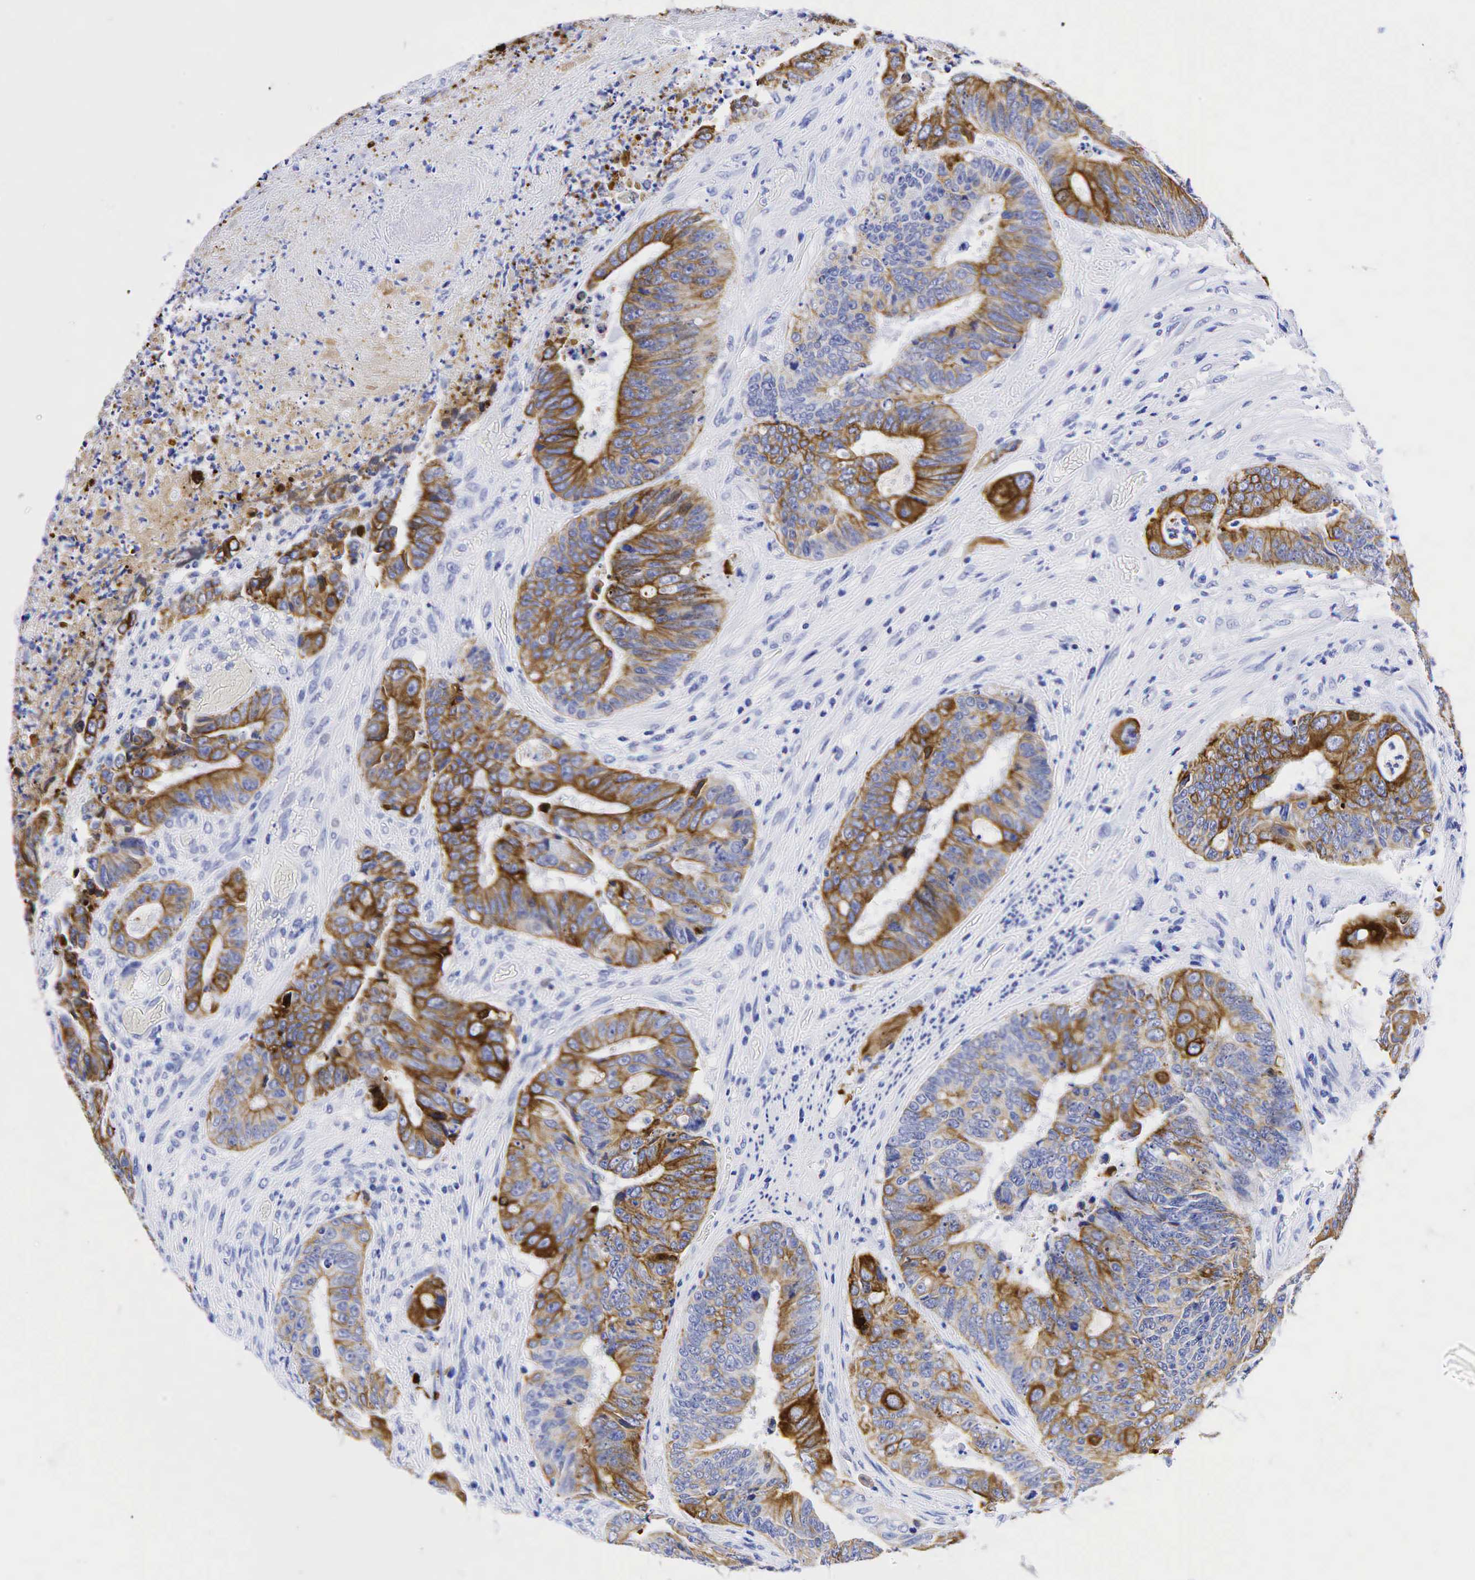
{"staining": {"intensity": "moderate", "quantity": "25%-75%", "location": "cytoplasmic/membranous"}, "tissue": "colorectal cancer", "cell_type": "Tumor cells", "image_type": "cancer", "snomed": [{"axis": "morphology", "description": "Adenocarcinoma, NOS"}, {"axis": "topography", "description": "Rectum"}], "caption": "Immunohistochemistry photomicrograph of neoplastic tissue: human colorectal adenocarcinoma stained using IHC displays medium levels of moderate protein expression localized specifically in the cytoplasmic/membranous of tumor cells, appearing as a cytoplasmic/membranous brown color.", "gene": "KRT18", "patient": {"sex": "female", "age": 65}}